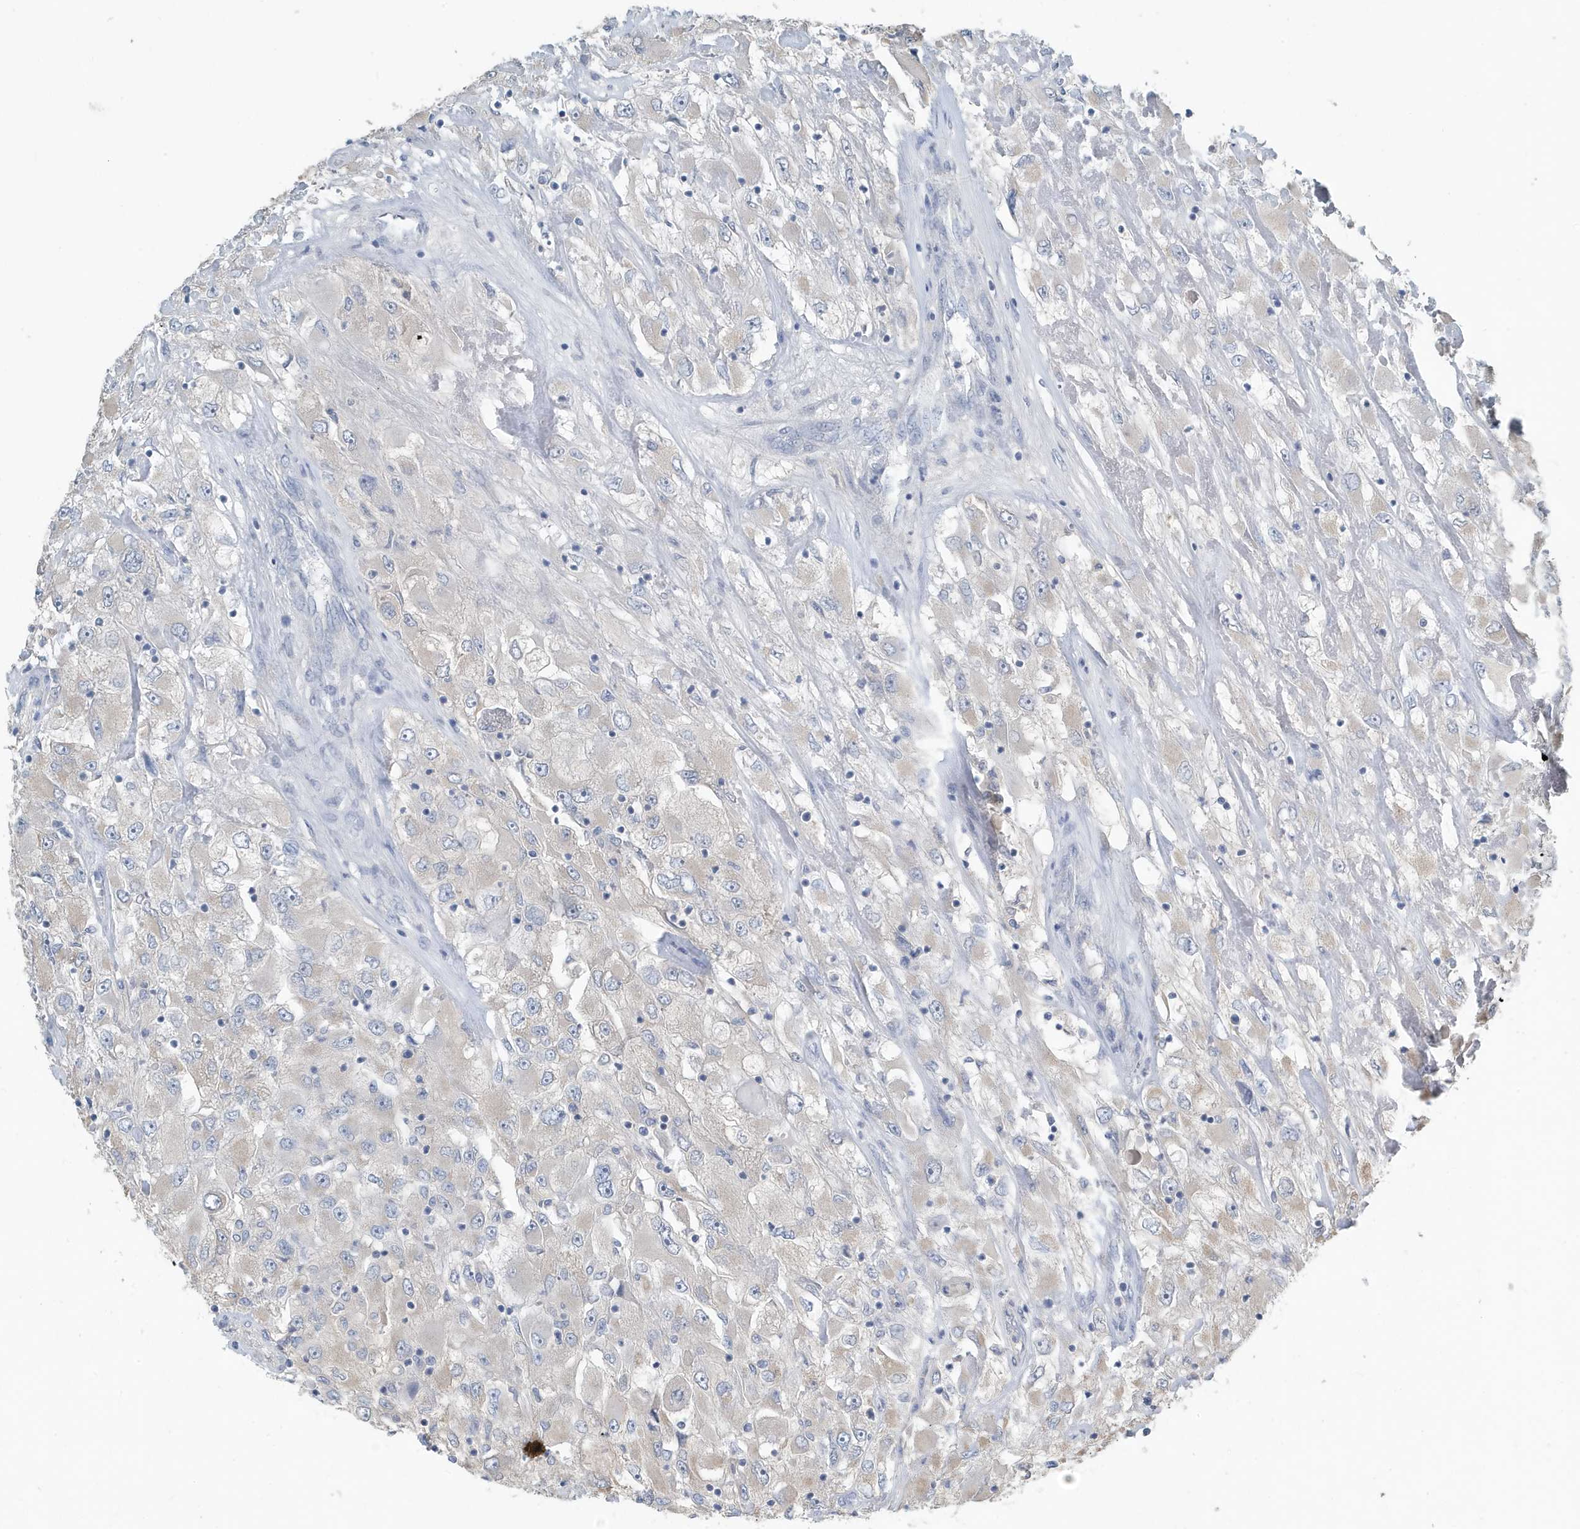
{"staining": {"intensity": "negative", "quantity": "none", "location": "none"}, "tissue": "renal cancer", "cell_type": "Tumor cells", "image_type": "cancer", "snomed": [{"axis": "morphology", "description": "Adenocarcinoma, NOS"}, {"axis": "topography", "description": "Kidney"}], "caption": "Tumor cells are negative for protein expression in human renal cancer.", "gene": "UGT2B4", "patient": {"sex": "female", "age": 52}}